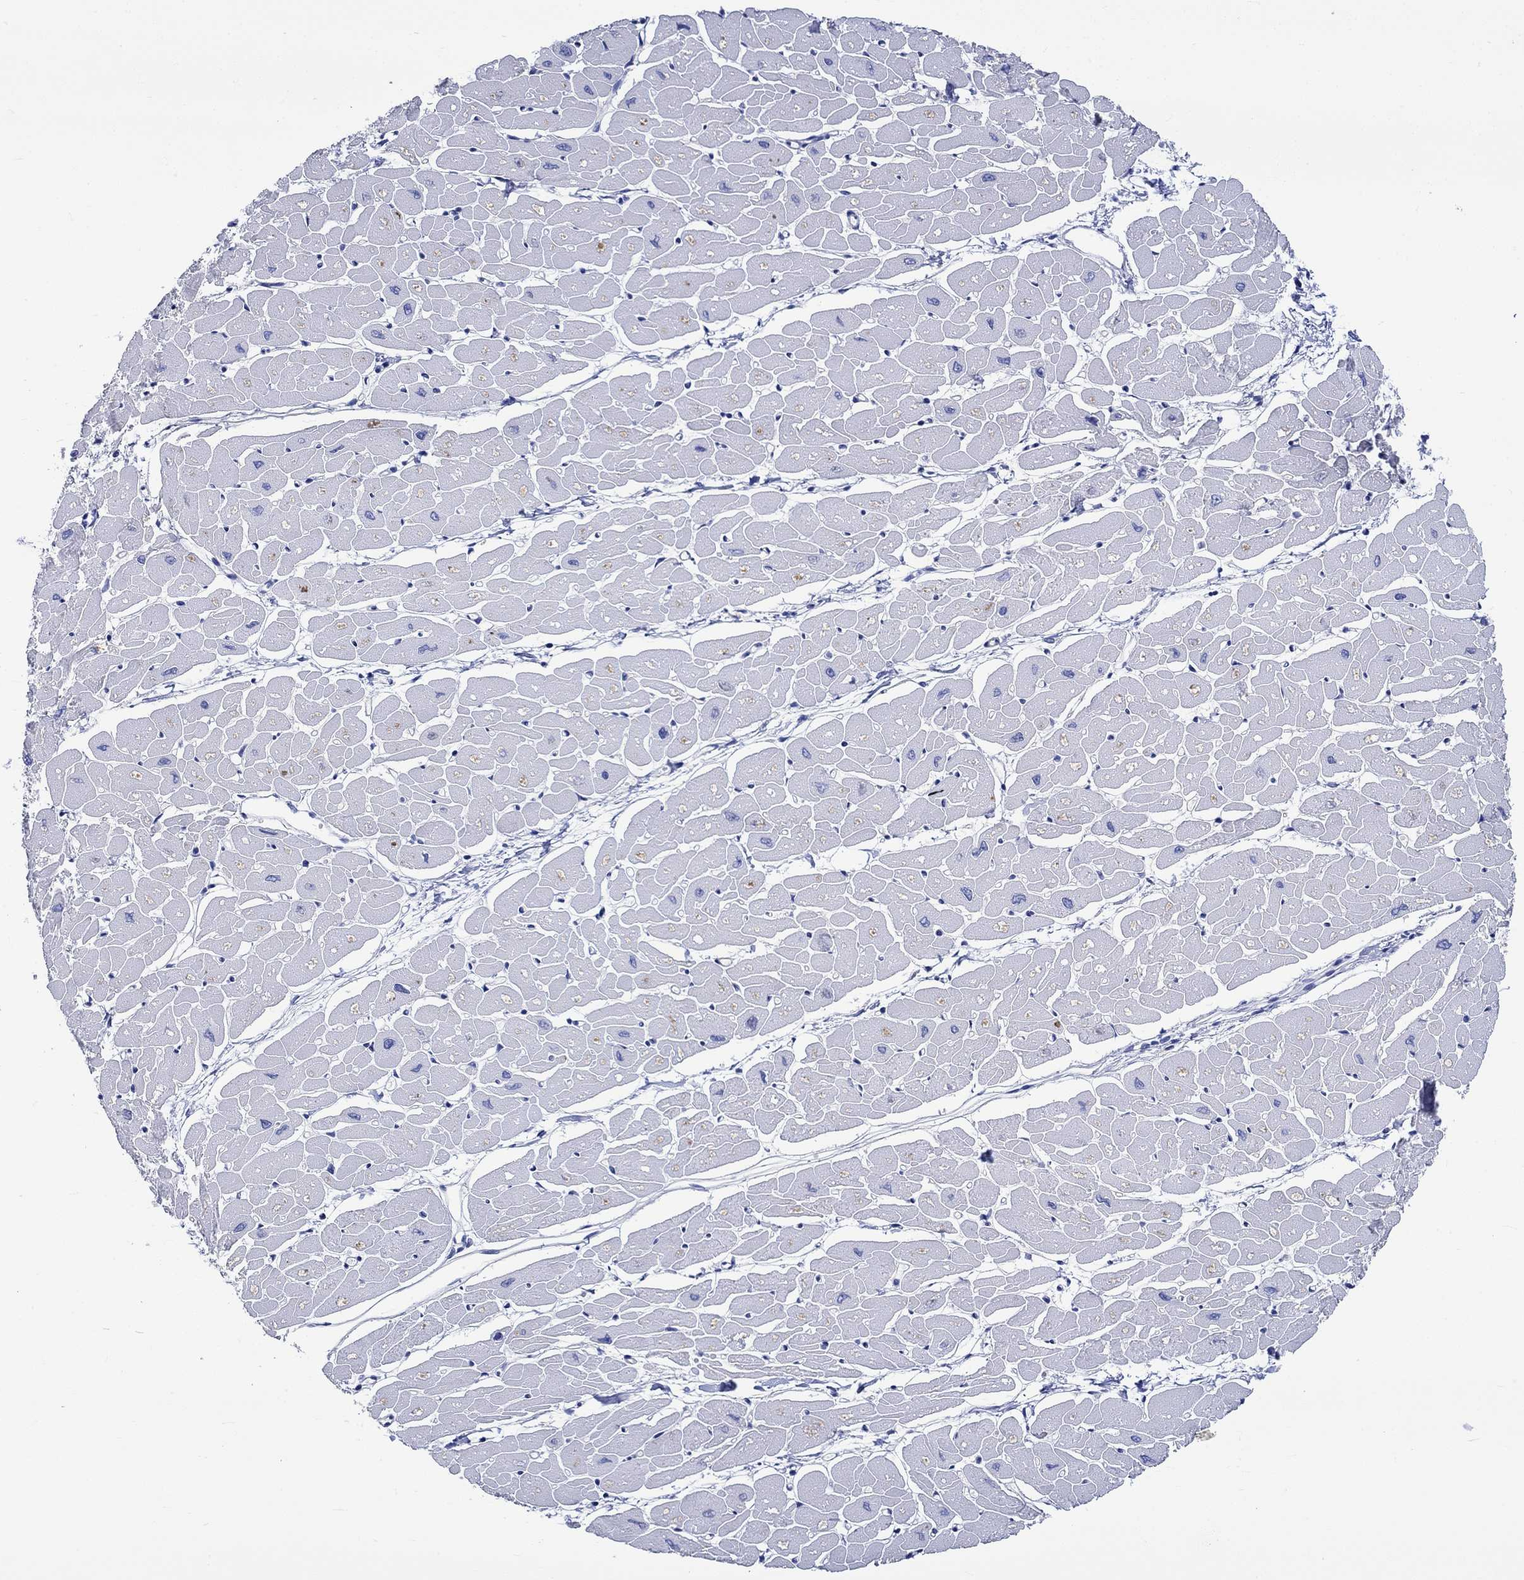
{"staining": {"intensity": "negative", "quantity": "none", "location": "none"}, "tissue": "heart muscle", "cell_type": "Cardiomyocytes", "image_type": "normal", "snomed": [{"axis": "morphology", "description": "Normal tissue, NOS"}, {"axis": "topography", "description": "Heart"}], "caption": "Histopathology image shows no protein staining in cardiomyocytes of normal heart muscle. (DAB IHC visualized using brightfield microscopy, high magnification).", "gene": "HARBI1", "patient": {"sex": "male", "age": 57}}